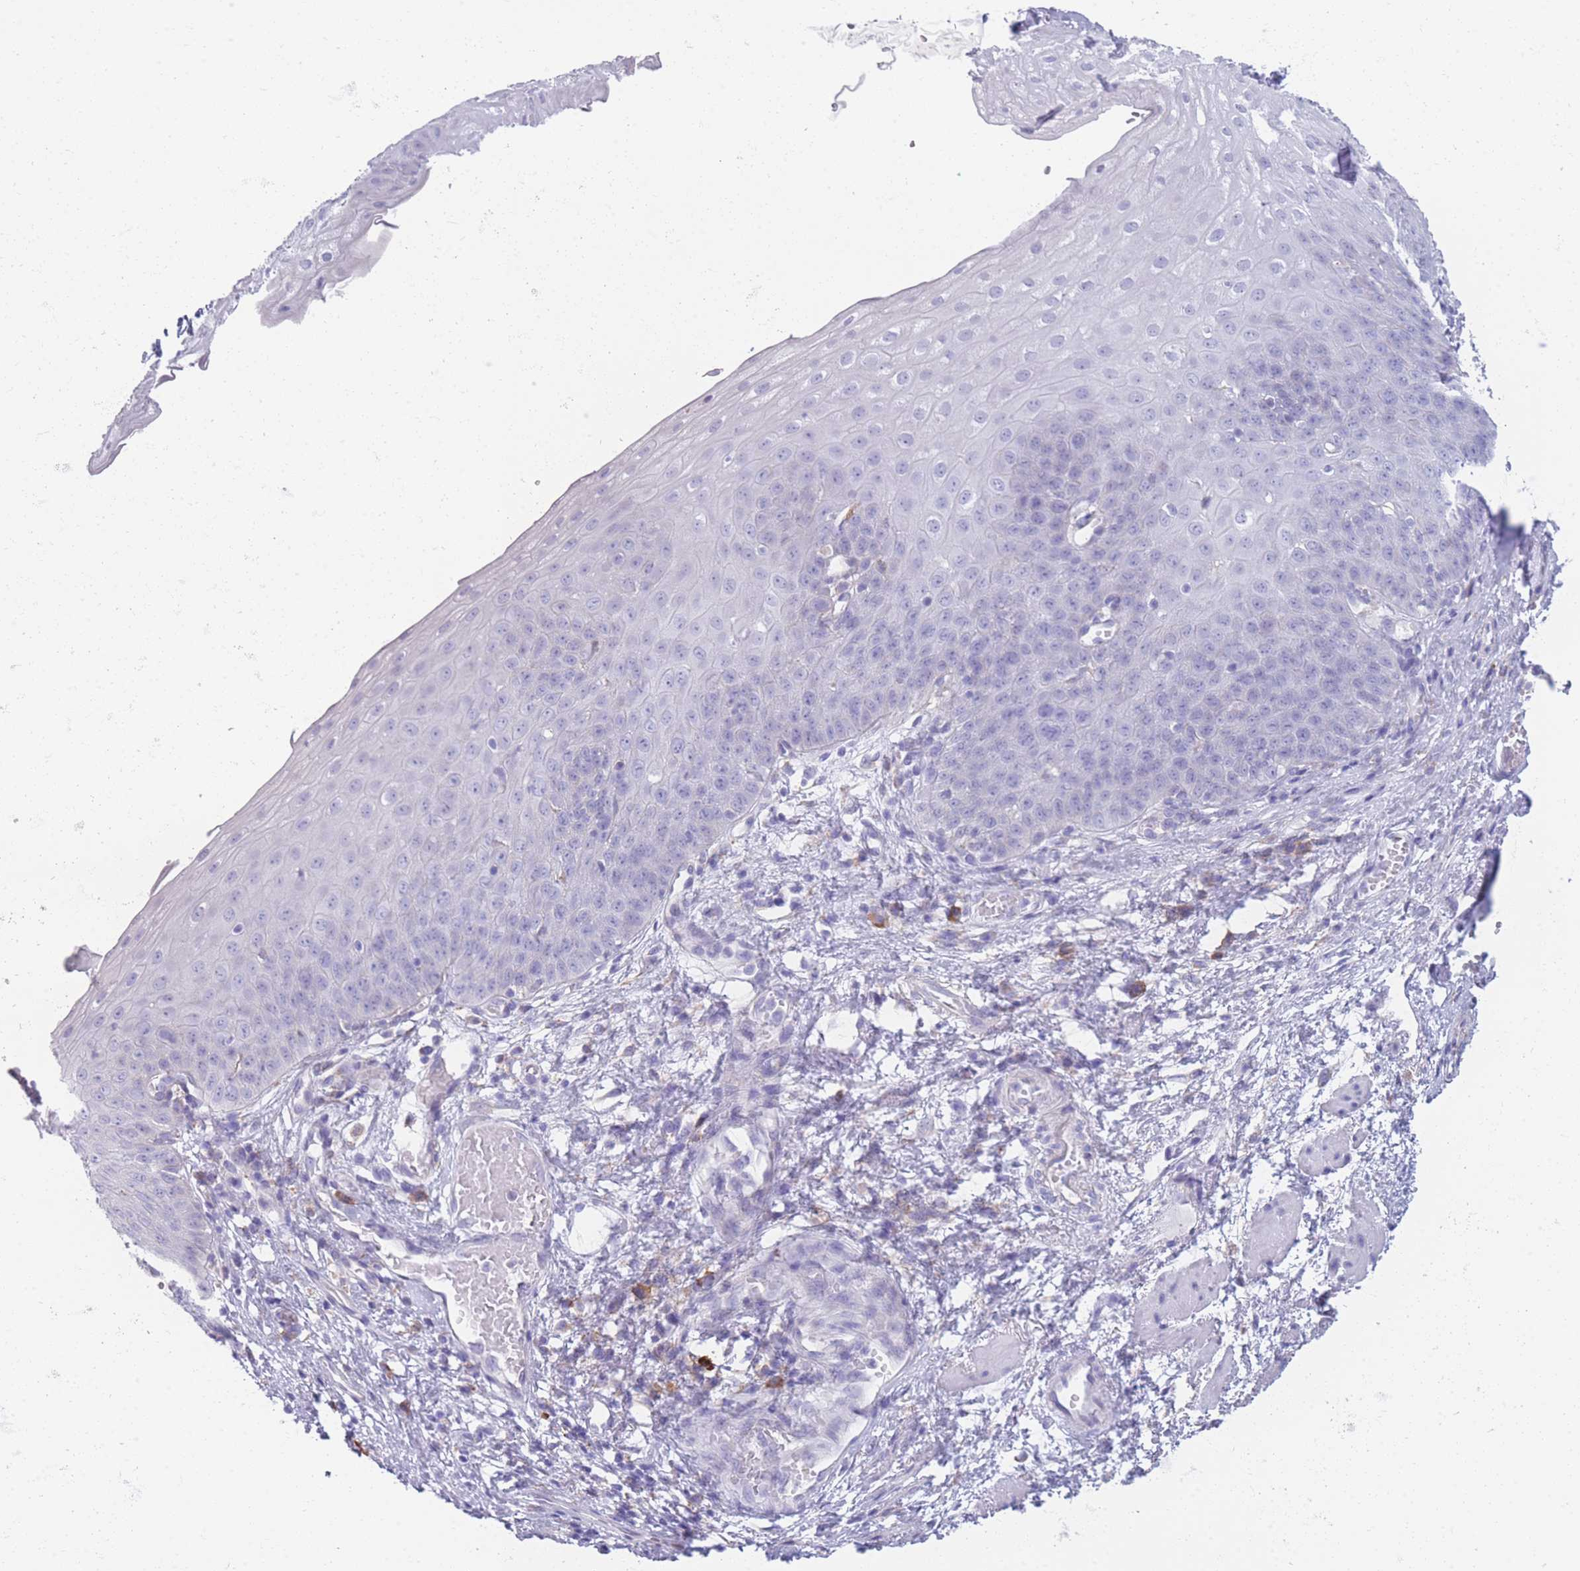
{"staining": {"intensity": "negative", "quantity": "none", "location": "none"}, "tissue": "esophagus", "cell_type": "Squamous epithelial cells", "image_type": "normal", "snomed": [{"axis": "morphology", "description": "Normal tissue, NOS"}, {"axis": "topography", "description": "Esophagus"}], "caption": "This photomicrograph is of unremarkable esophagus stained with immunohistochemistry (IHC) to label a protein in brown with the nuclei are counter-stained blue. There is no positivity in squamous epithelial cells. (Brightfield microscopy of DAB (3,3'-diaminobenzidine) IHC at high magnification).", "gene": "XKR8", "patient": {"sex": "male", "age": 71}}